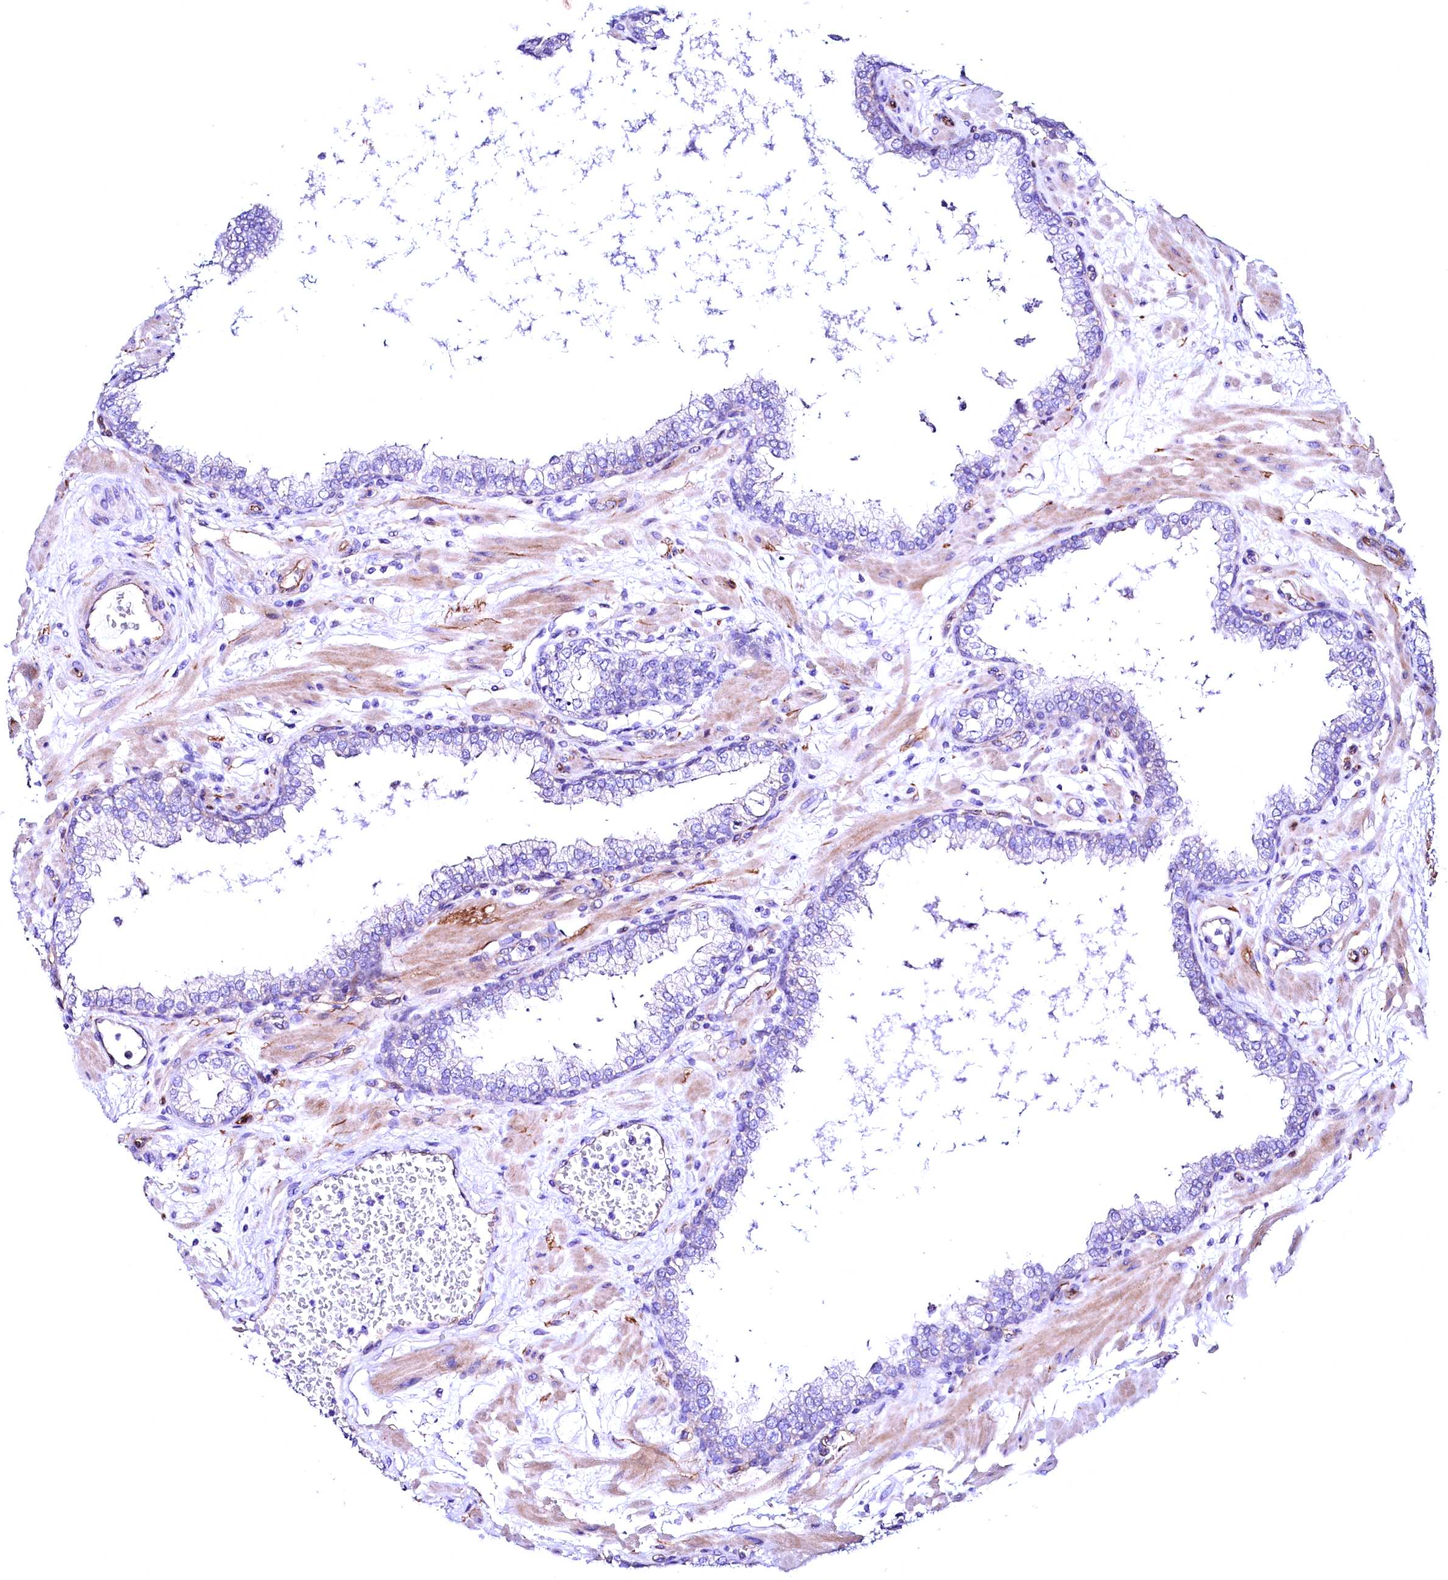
{"staining": {"intensity": "negative", "quantity": "none", "location": "none"}, "tissue": "prostate", "cell_type": "Glandular cells", "image_type": "normal", "snomed": [{"axis": "morphology", "description": "Normal tissue, NOS"}, {"axis": "morphology", "description": "Urothelial carcinoma, Low grade"}, {"axis": "topography", "description": "Urinary bladder"}, {"axis": "topography", "description": "Prostate"}], "caption": "Human prostate stained for a protein using IHC exhibits no expression in glandular cells.", "gene": "SLF1", "patient": {"sex": "male", "age": 60}}